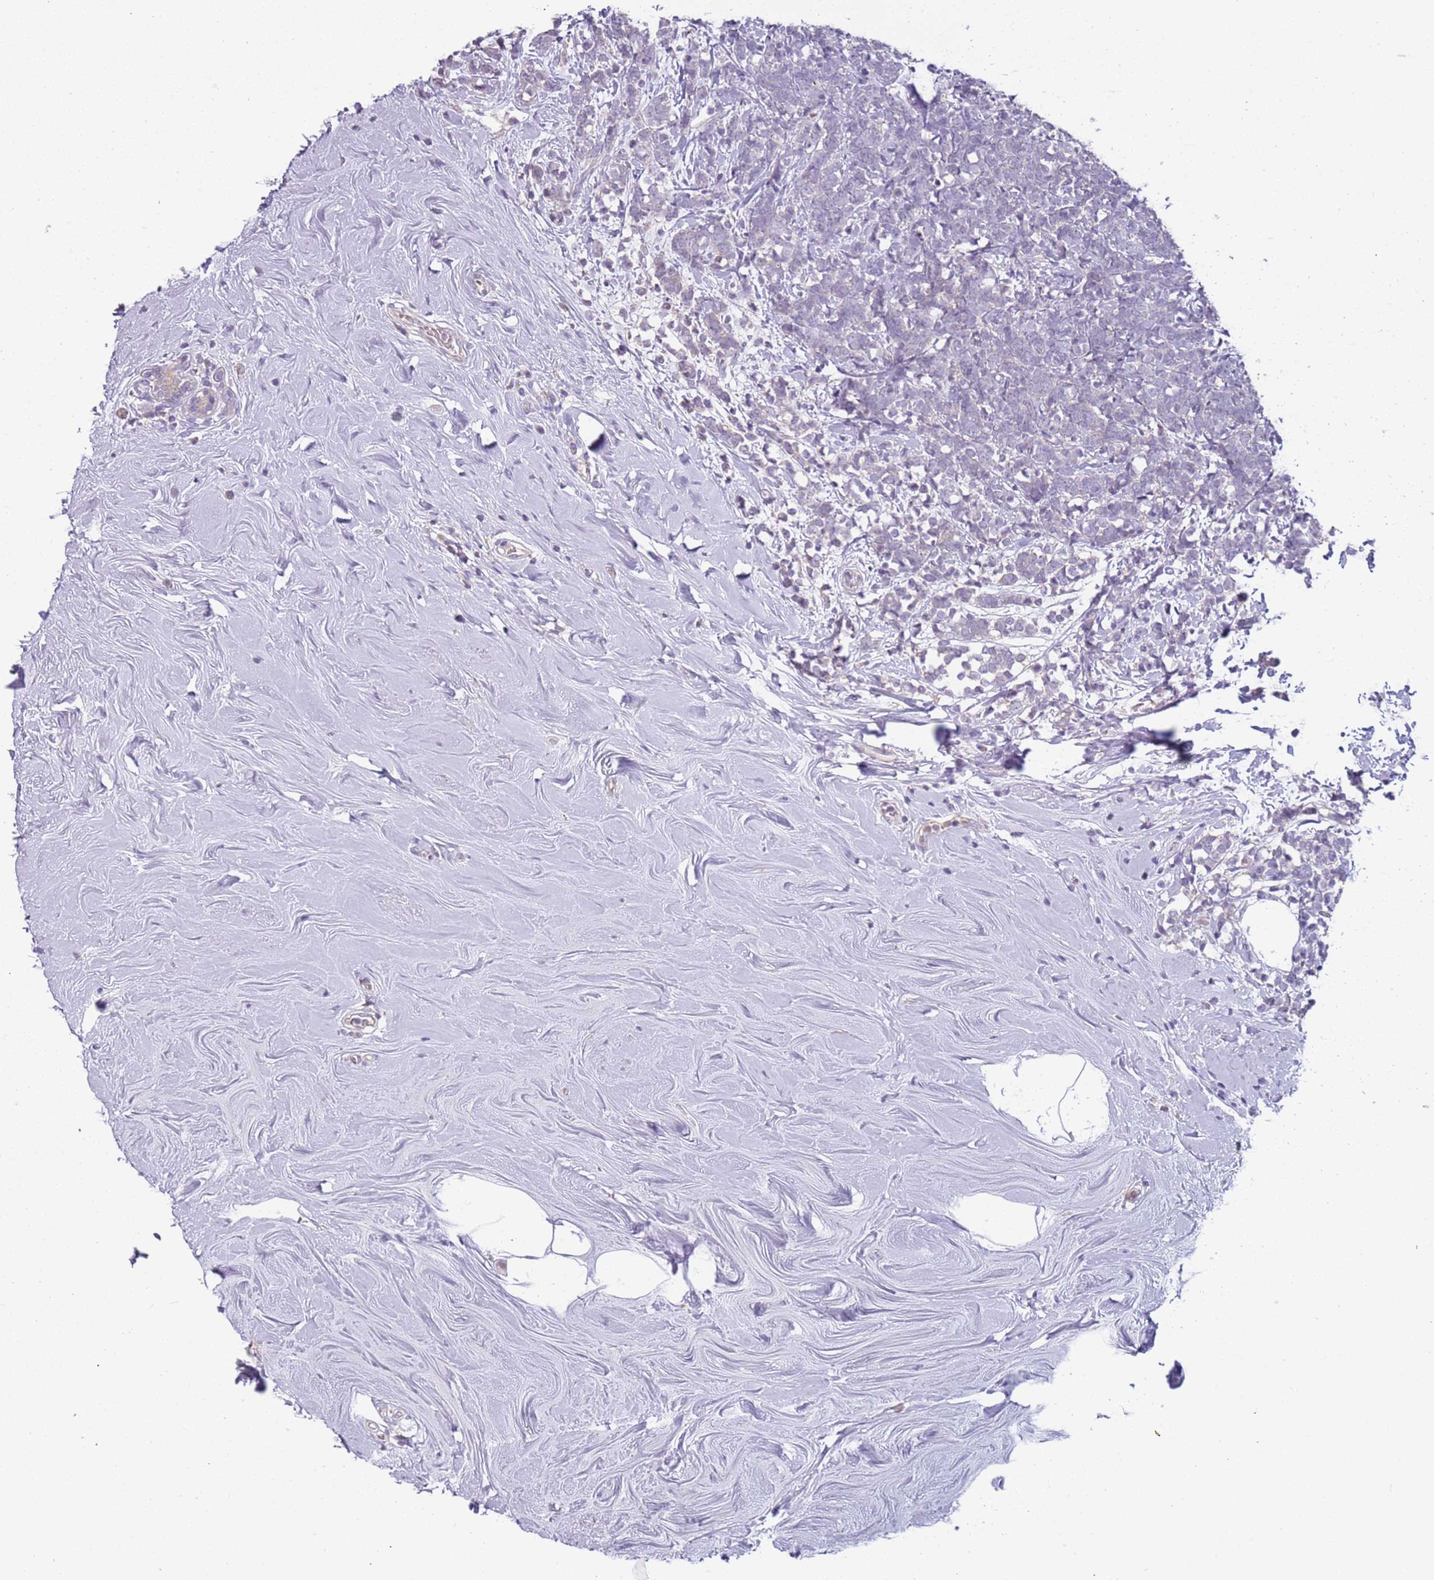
{"staining": {"intensity": "negative", "quantity": "none", "location": "none"}, "tissue": "breast cancer", "cell_type": "Tumor cells", "image_type": "cancer", "snomed": [{"axis": "morphology", "description": "Lobular carcinoma"}, {"axis": "topography", "description": "Breast"}], "caption": "This is an immunohistochemistry (IHC) photomicrograph of human lobular carcinoma (breast). There is no expression in tumor cells.", "gene": "ARHGAP5", "patient": {"sex": "female", "age": 58}}